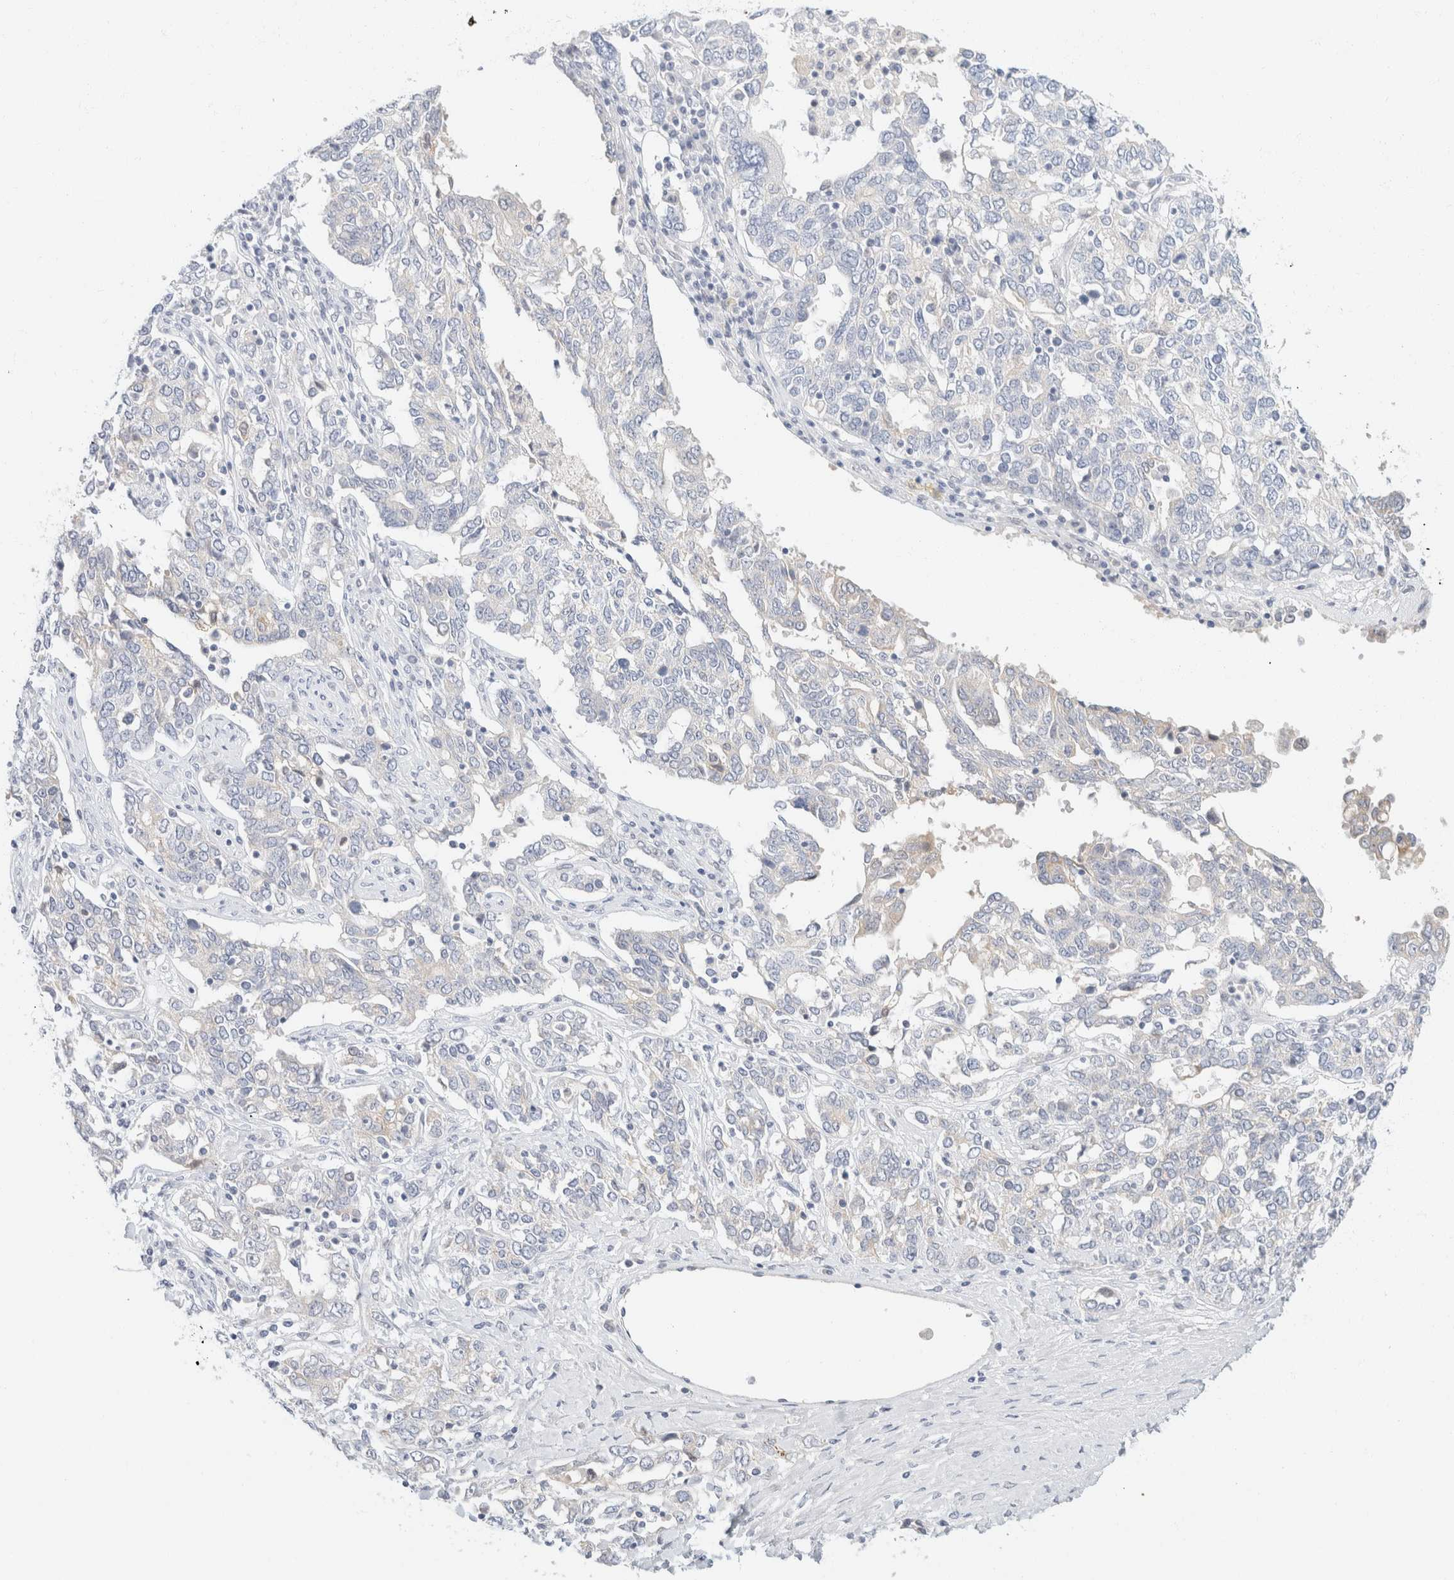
{"staining": {"intensity": "negative", "quantity": "none", "location": "none"}, "tissue": "ovarian cancer", "cell_type": "Tumor cells", "image_type": "cancer", "snomed": [{"axis": "morphology", "description": "Carcinoma, endometroid"}, {"axis": "topography", "description": "Ovary"}], "caption": "A histopathology image of ovarian cancer stained for a protein displays no brown staining in tumor cells.", "gene": "KRT20", "patient": {"sex": "female", "age": 62}}